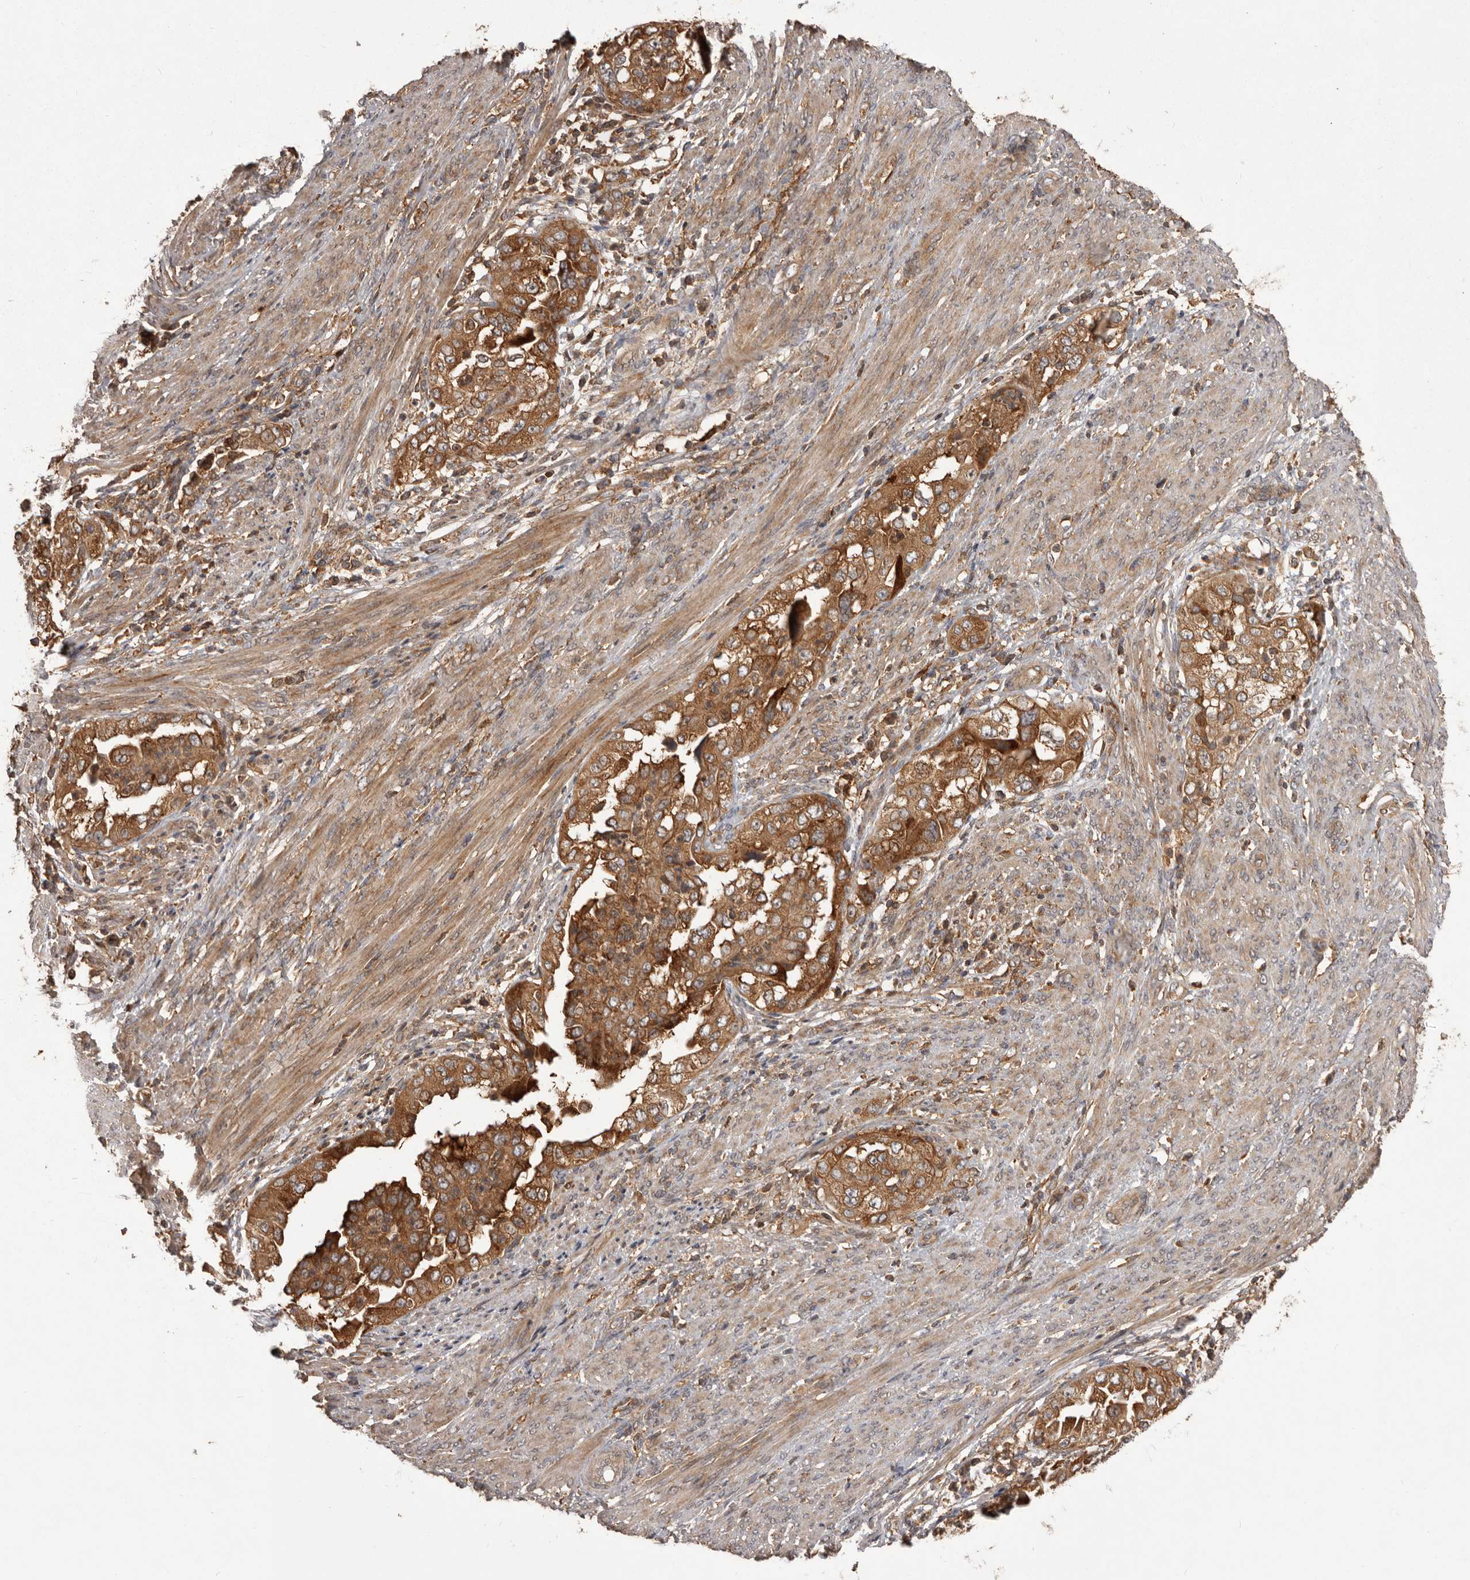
{"staining": {"intensity": "moderate", "quantity": ">75%", "location": "cytoplasmic/membranous"}, "tissue": "endometrial cancer", "cell_type": "Tumor cells", "image_type": "cancer", "snomed": [{"axis": "morphology", "description": "Adenocarcinoma, NOS"}, {"axis": "topography", "description": "Endometrium"}], "caption": "This is an image of immunohistochemistry (IHC) staining of endometrial cancer, which shows moderate positivity in the cytoplasmic/membranous of tumor cells.", "gene": "SLC22A3", "patient": {"sex": "female", "age": 85}}